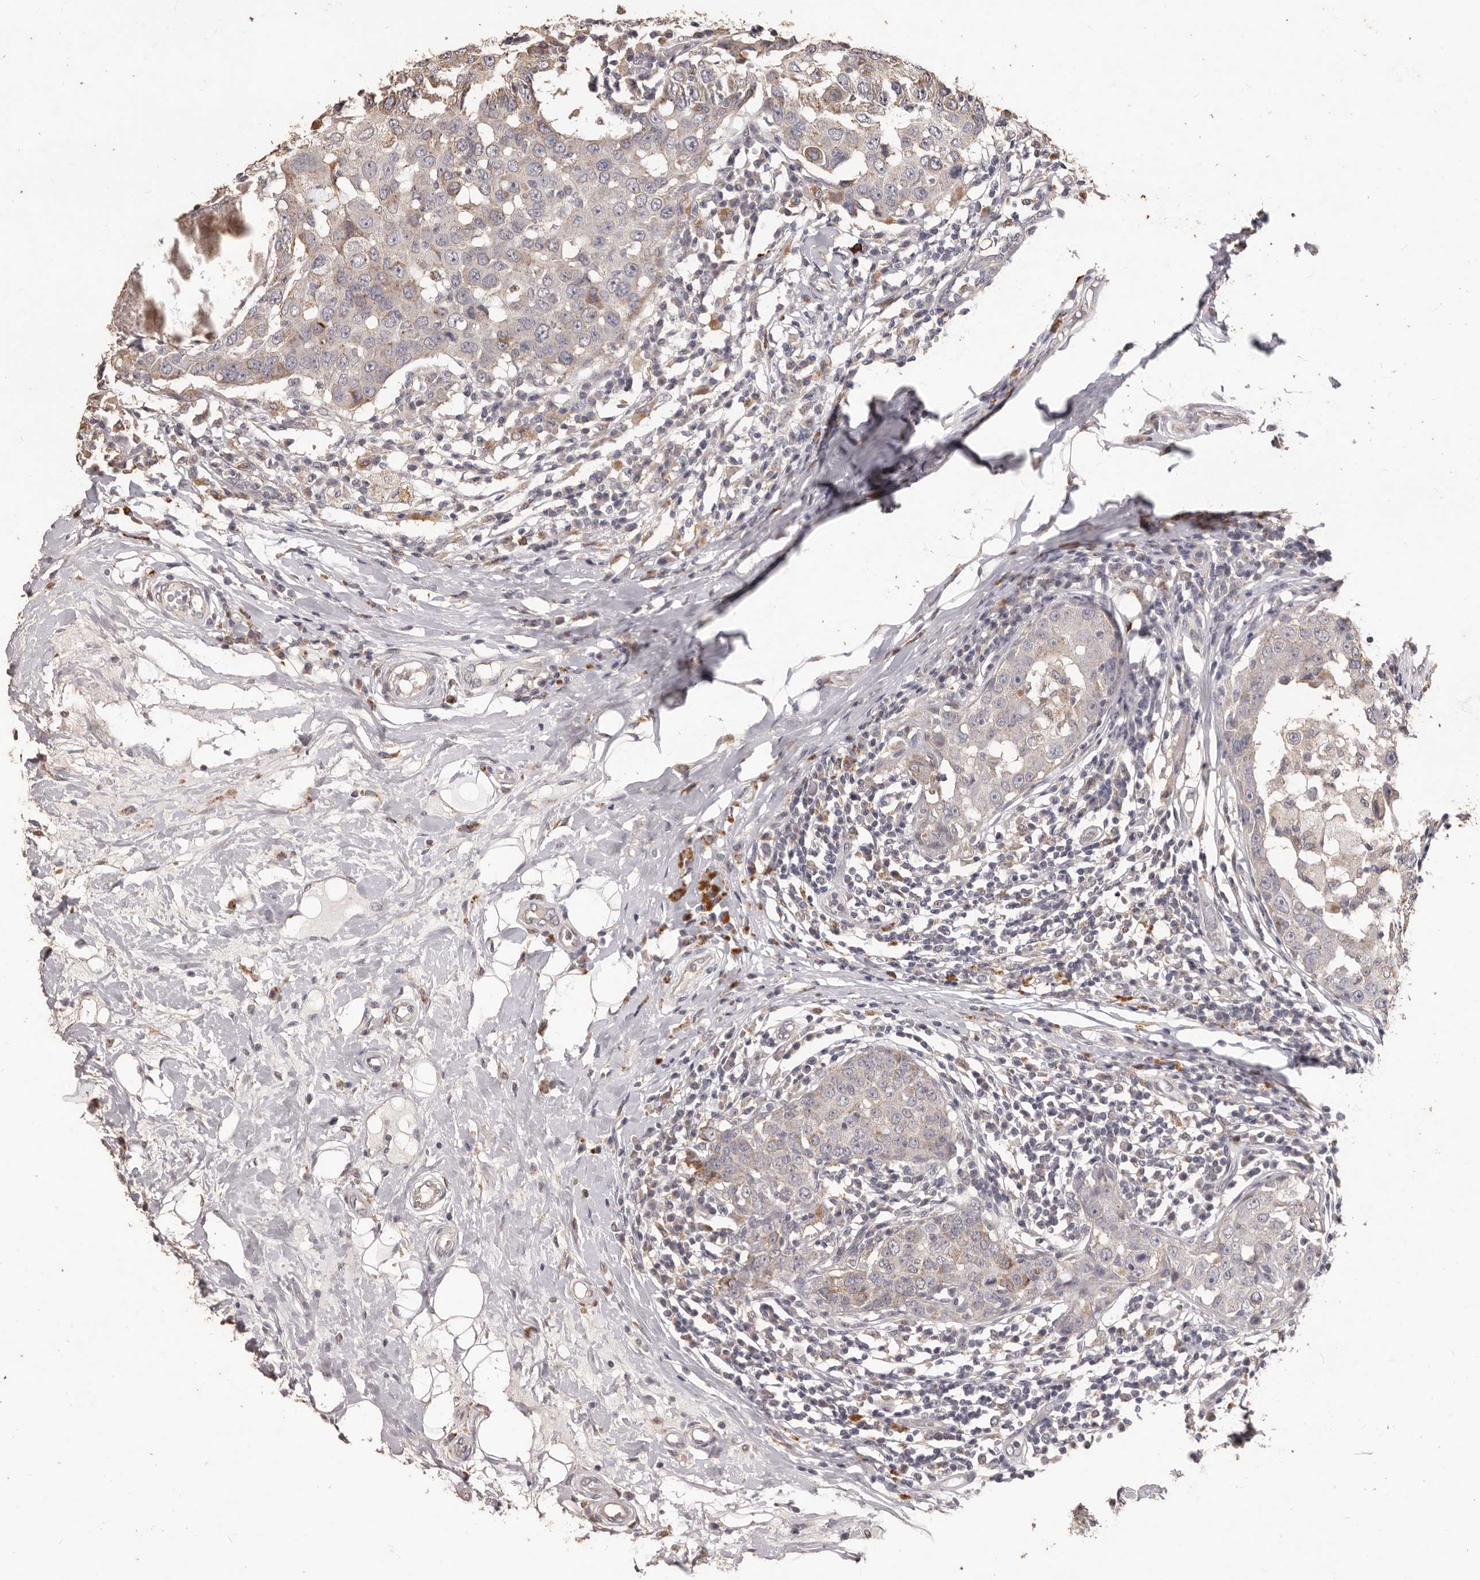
{"staining": {"intensity": "weak", "quantity": "<25%", "location": "cytoplasmic/membranous"}, "tissue": "breast cancer", "cell_type": "Tumor cells", "image_type": "cancer", "snomed": [{"axis": "morphology", "description": "Duct carcinoma"}, {"axis": "topography", "description": "Breast"}], "caption": "Immunohistochemical staining of human breast invasive ductal carcinoma reveals no significant positivity in tumor cells.", "gene": "PRSS27", "patient": {"sex": "female", "age": 27}}